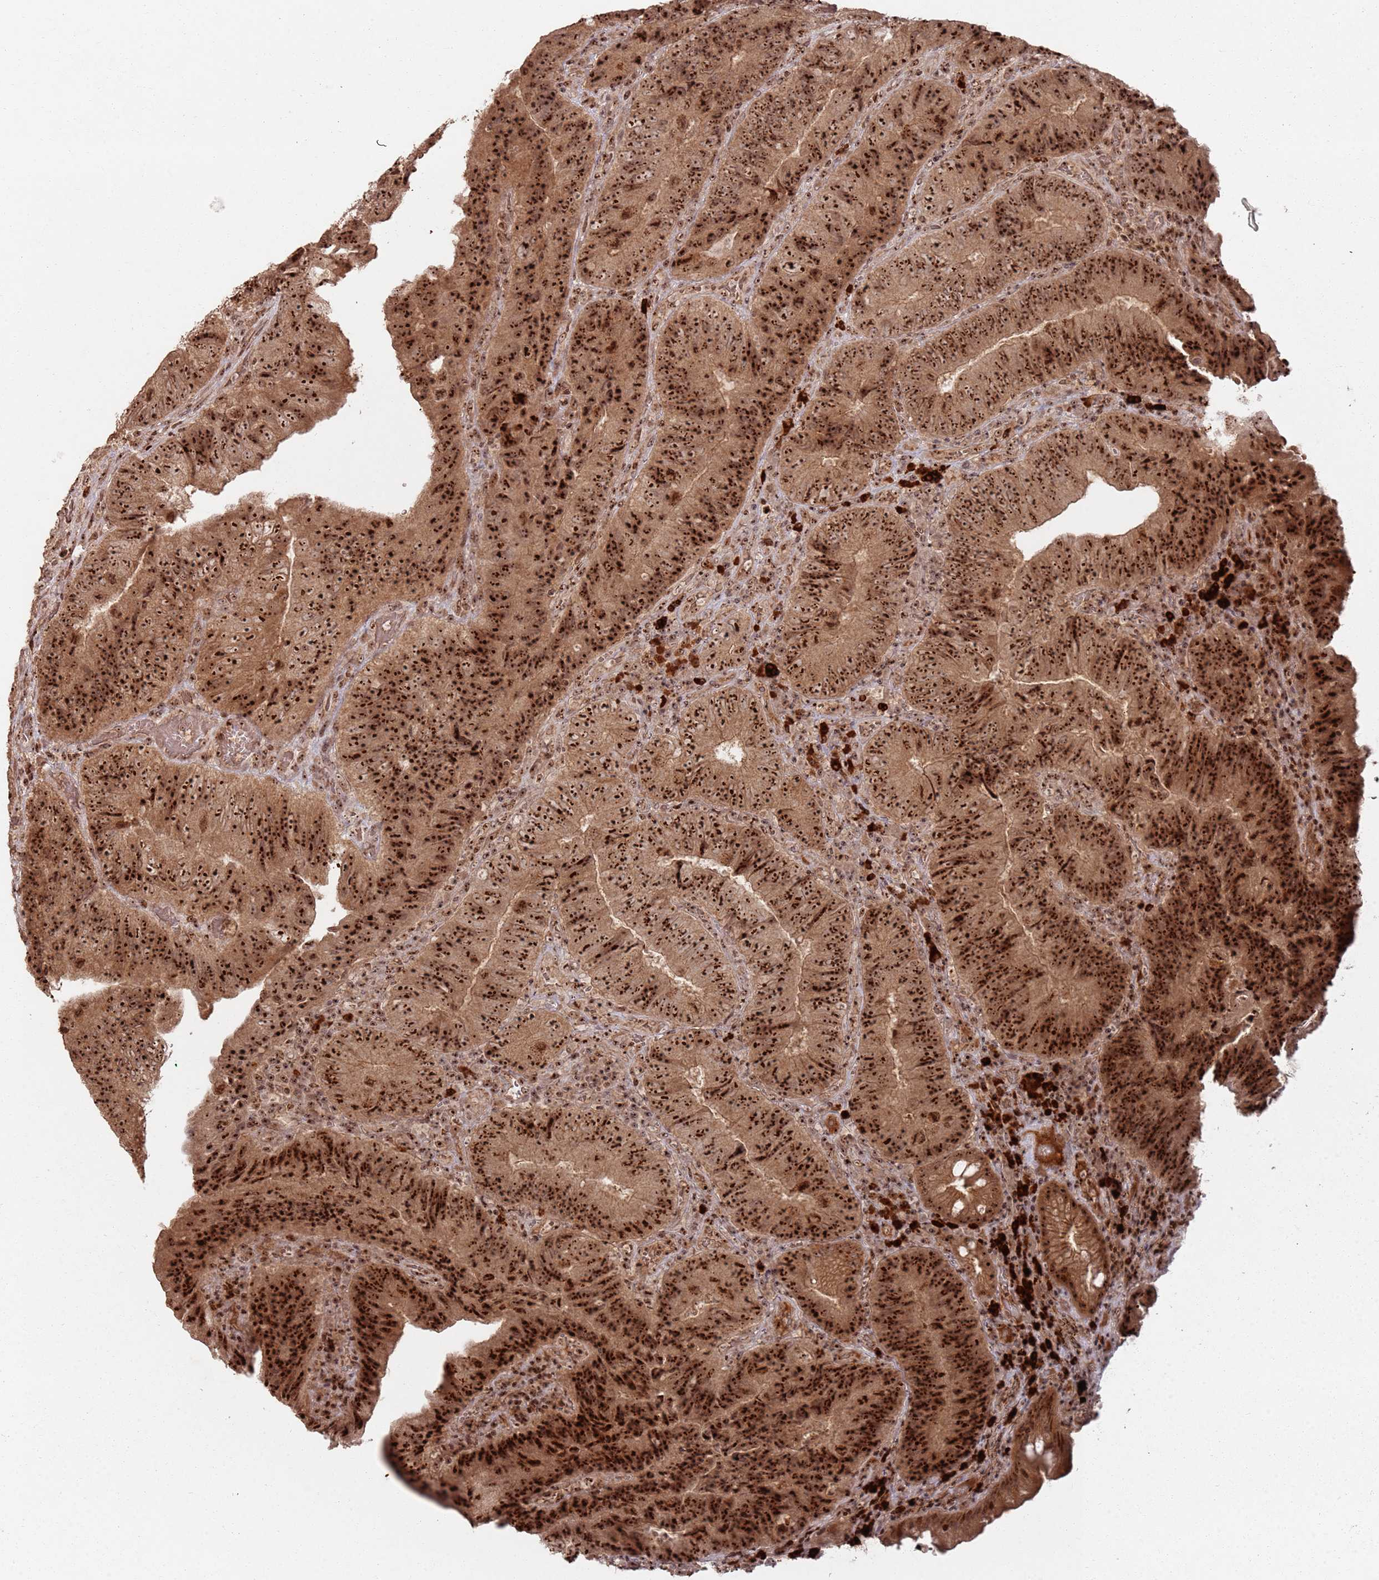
{"staining": {"intensity": "strong", "quantity": ">75%", "location": "cytoplasmic/membranous,nuclear"}, "tissue": "colorectal cancer", "cell_type": "Tumor cells", "image_type": "cancer", "snomed": [{"axis": "morphology", "description": "Adenocarcinoma, NOS"}, {"axis": "topography", "description": "Colon"}], "caption": "A brown stain highlights strong cytoplasmic/membranous and nuclear expression of a protein in human colorectal cancer tumor cells.", "gene": "UTP11", "patient": {"sex": "female", "age": 67}}